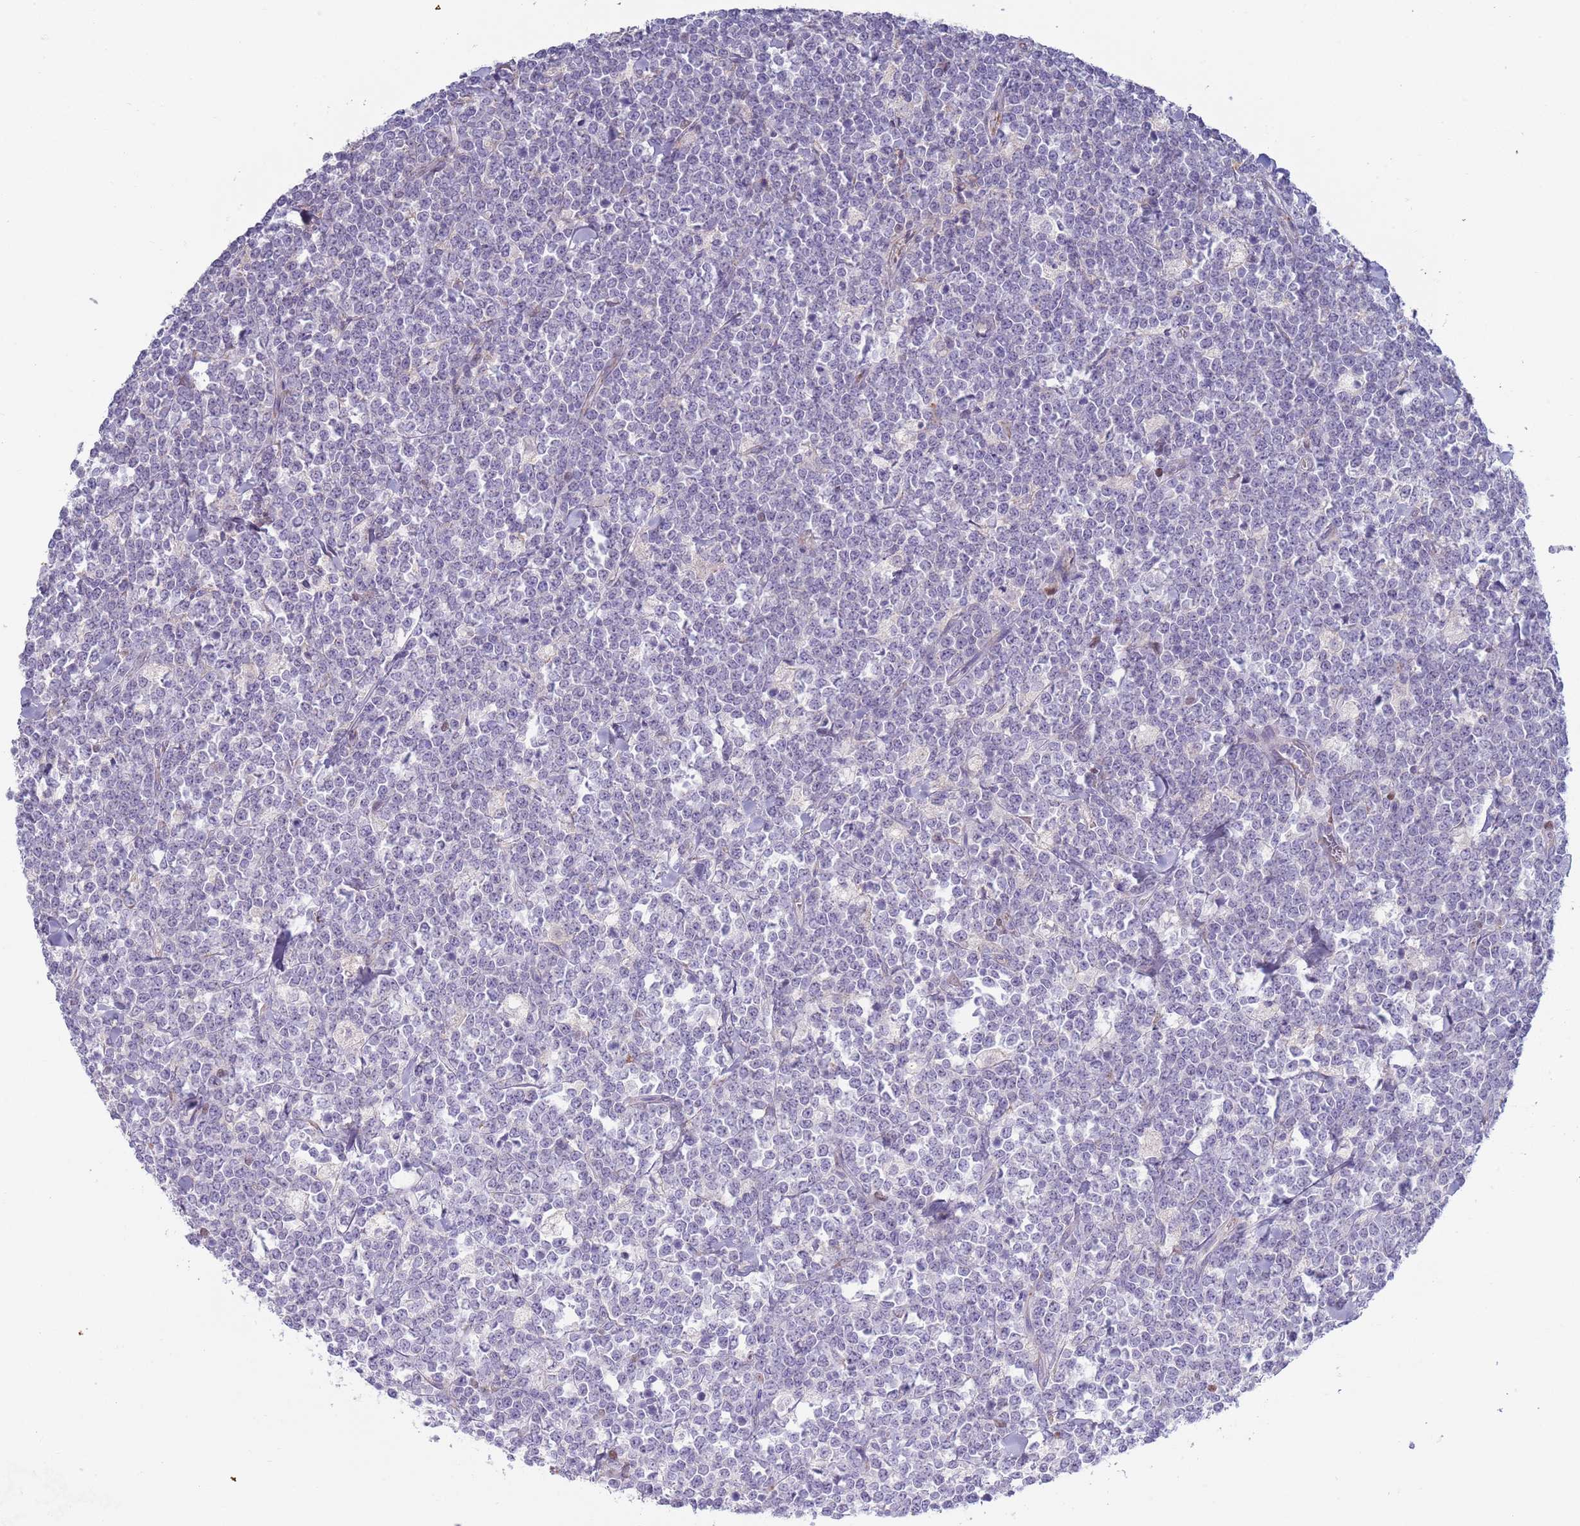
{"staining": {"intensity": "negative", "quantity": "none", "location": "none"}, "tissue": "lymphoma", "cell_type": "Tumor cells", "image_type": "cancer", "snomed": [{"axis": "morphology", "description": "Malignant lymphoma, non-Hodgkin's type, High grade"}, {"axis": "topography", "description": "Small intestine"}], "caption": "DAB immunohistochemical staining of lymphoma reveals no significant expression in tumor cells. (IHC, brightfield microscopy, high magnification).", "gene": "LTB", "patient": {"sex": "male", "age": 8}}